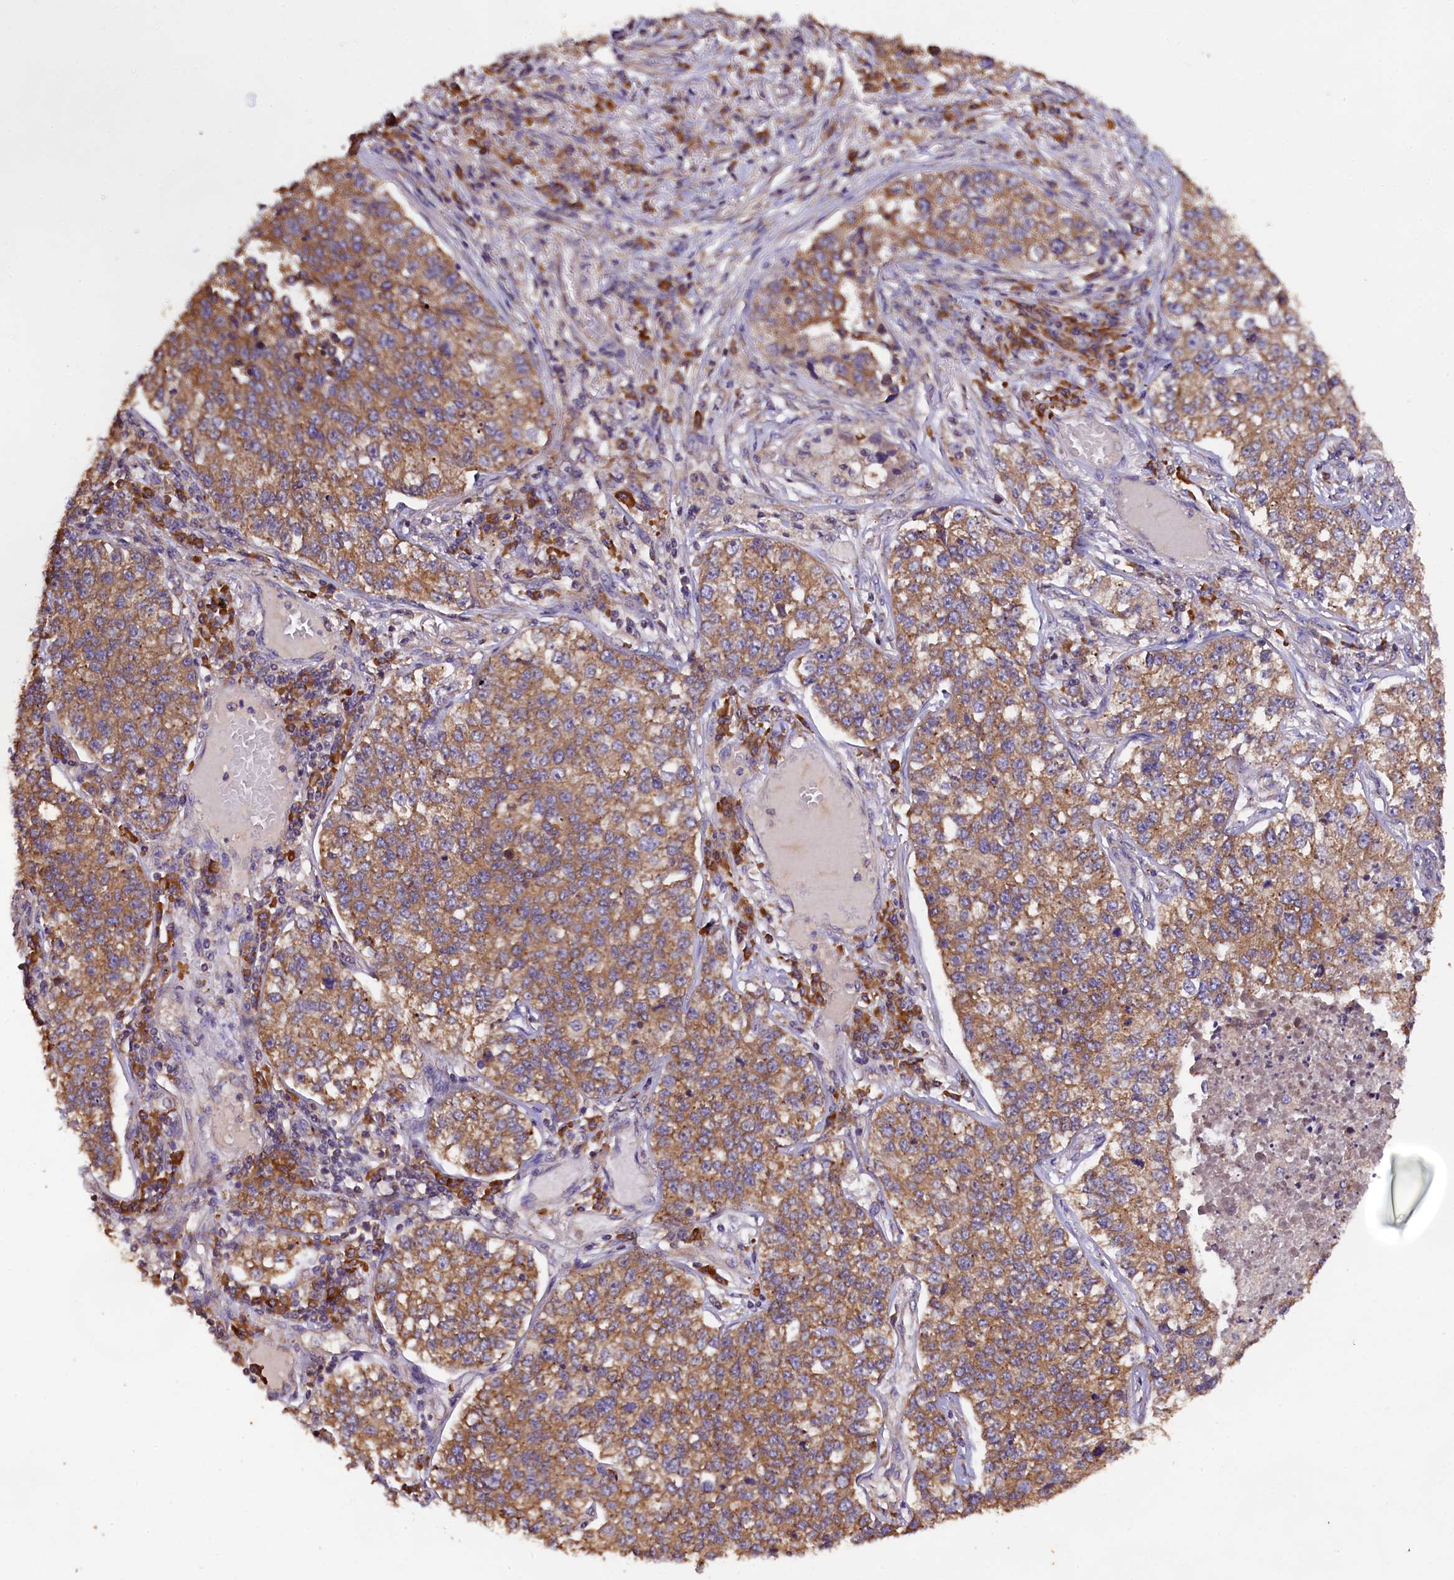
{"staining": {"intensity": "moderate", "quantity": "25%-75%", "location": "cytoplasmic/membranous"}, "tissue": "lung cancer", "cell_type": "Tumor cells", "image_type": "cancer", "snomed": [{"axis": "morphology", "description": "Adenocarcinoma, NOS"}, {"axis": "topography", "description": "Lung"}], "caption": "Adenocarcinoma (lung) stained with DAB IHC exhibits medium levels of moderate cytoplasmic/membranous expression in about 25%-75% of tumor cells.", "gene": "ENKD1", "patient": {"sex": "male", "age": 49}}